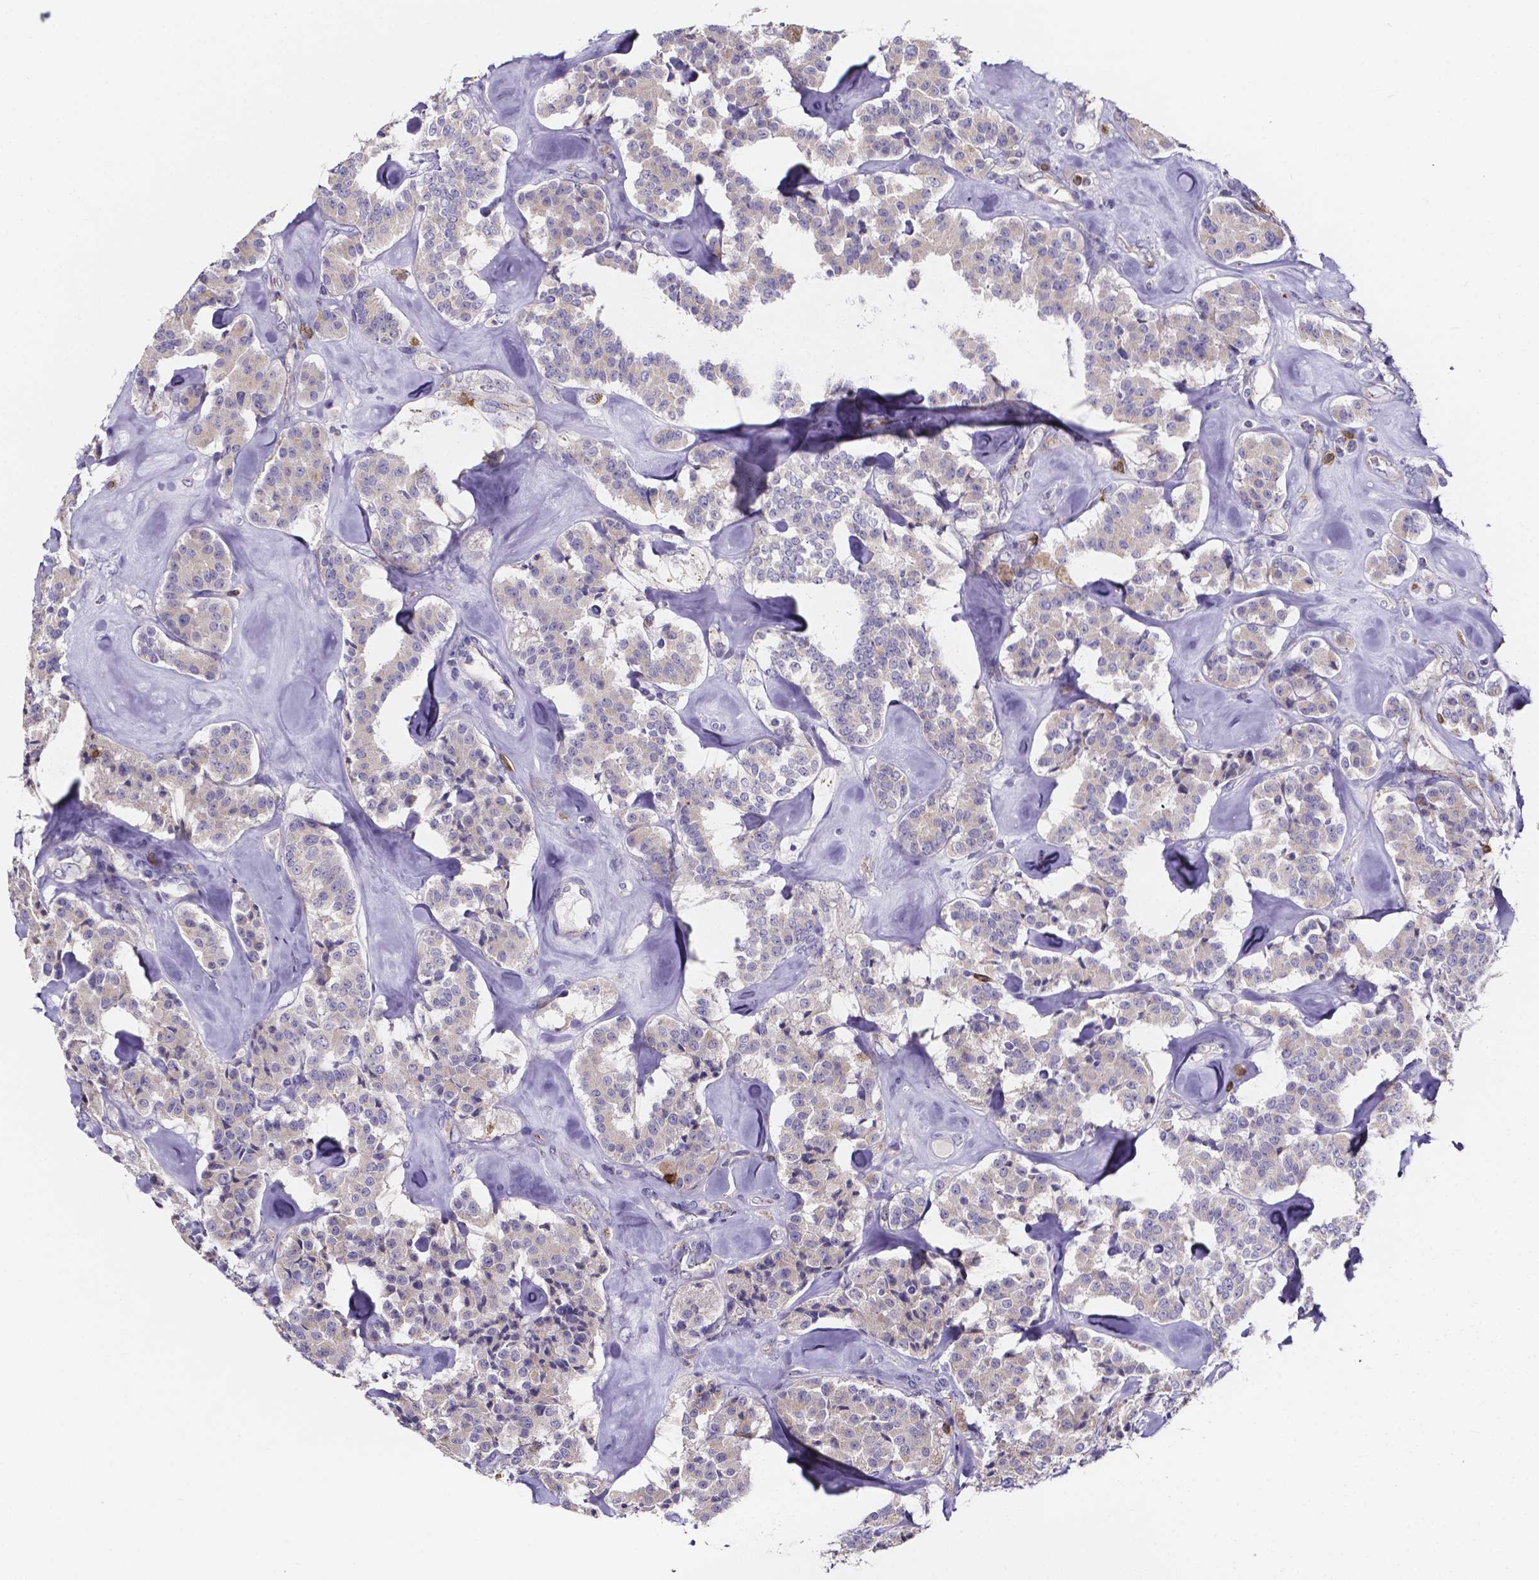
{"staining": {"intensity": "negative", "quantity": "none", "location": "none"}, "tissue": "carcinoid", "cell_type": "Tumor cells", "image_type": "cancer", "snomed": [{"axis": "morphology", "description": "Carcinoid, malignant, NOS"}, {"axis": "topography", "description": "Pancreas"}], "caption": "The immunohistochemistry image has no significant staining in tumor cells of carcinoid tissue. The staining was performed using DAB (3,3'-diaminobenzidine) to visualize the protein expression in brown, while the nuclei were stained in blue with hematoxylin (Magnification: 20x).", "gene": "THEMIS", "patient": {"sex": "male", "age": 41}}